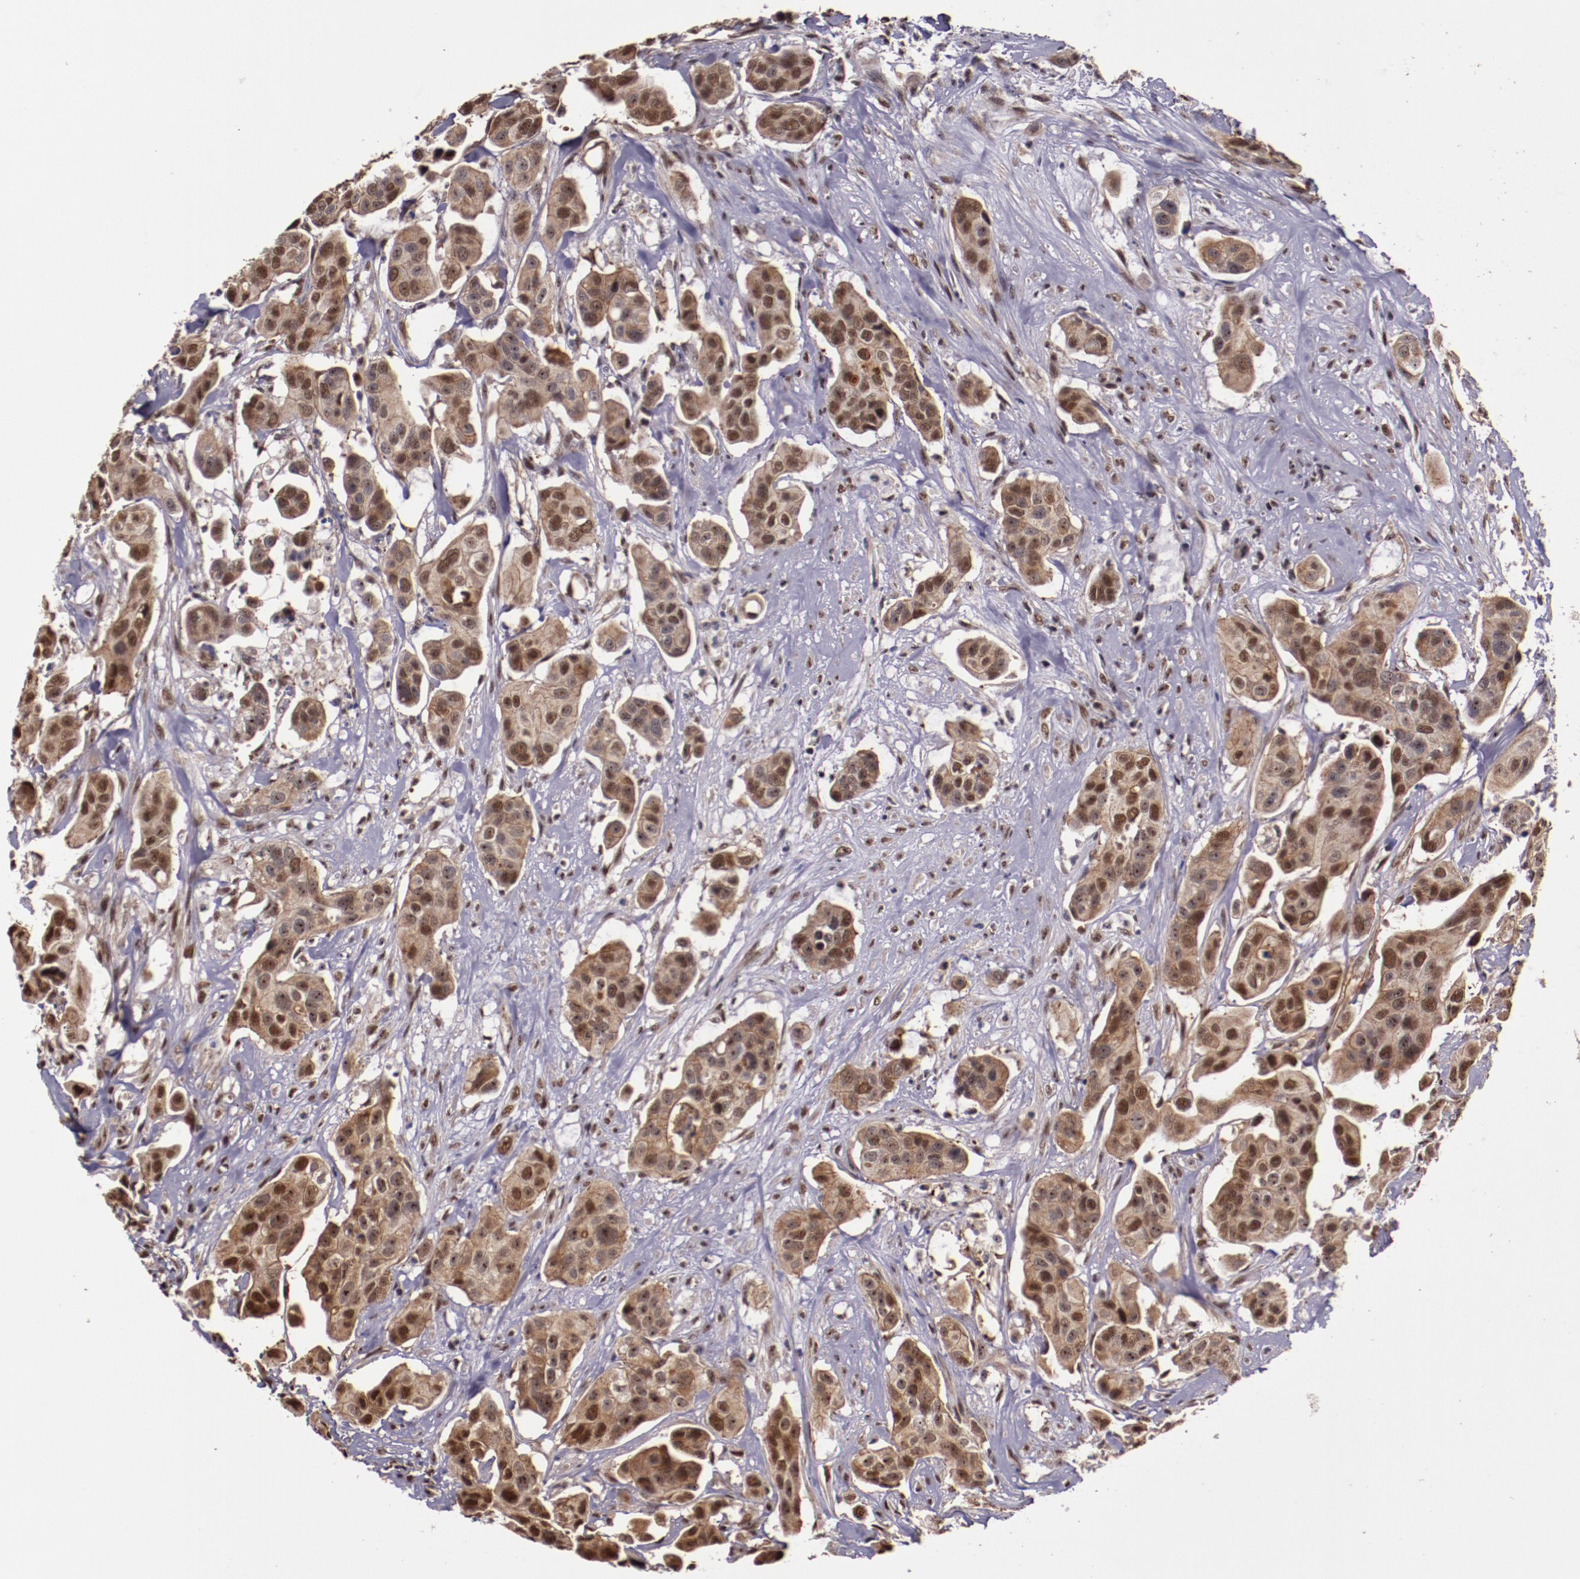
{"staining": {"intensity": "strong", "quantity": ">75%", "location": "cytoplasmic/membranous,nuclear"}, "tissue": "urothelial cancer", "cell_type": "Tumor cells", "image_type": "cancer", "snomed": [{"axis": "morphology", "description": "Adenocarcinoma, NOS"}, {"axis": "topography", "description": "Urinary bladder"}], "caption": "Tumor cells exhibit high levels of strong cytoplasmic/membranous and nuclear staining in approximately >75% of cells in urothelial cancer. (DAB = brown stain, brightfield microscopy at high magnification).", "gene": "CECR2", "patient": {"sex": "male", "age": 61}}